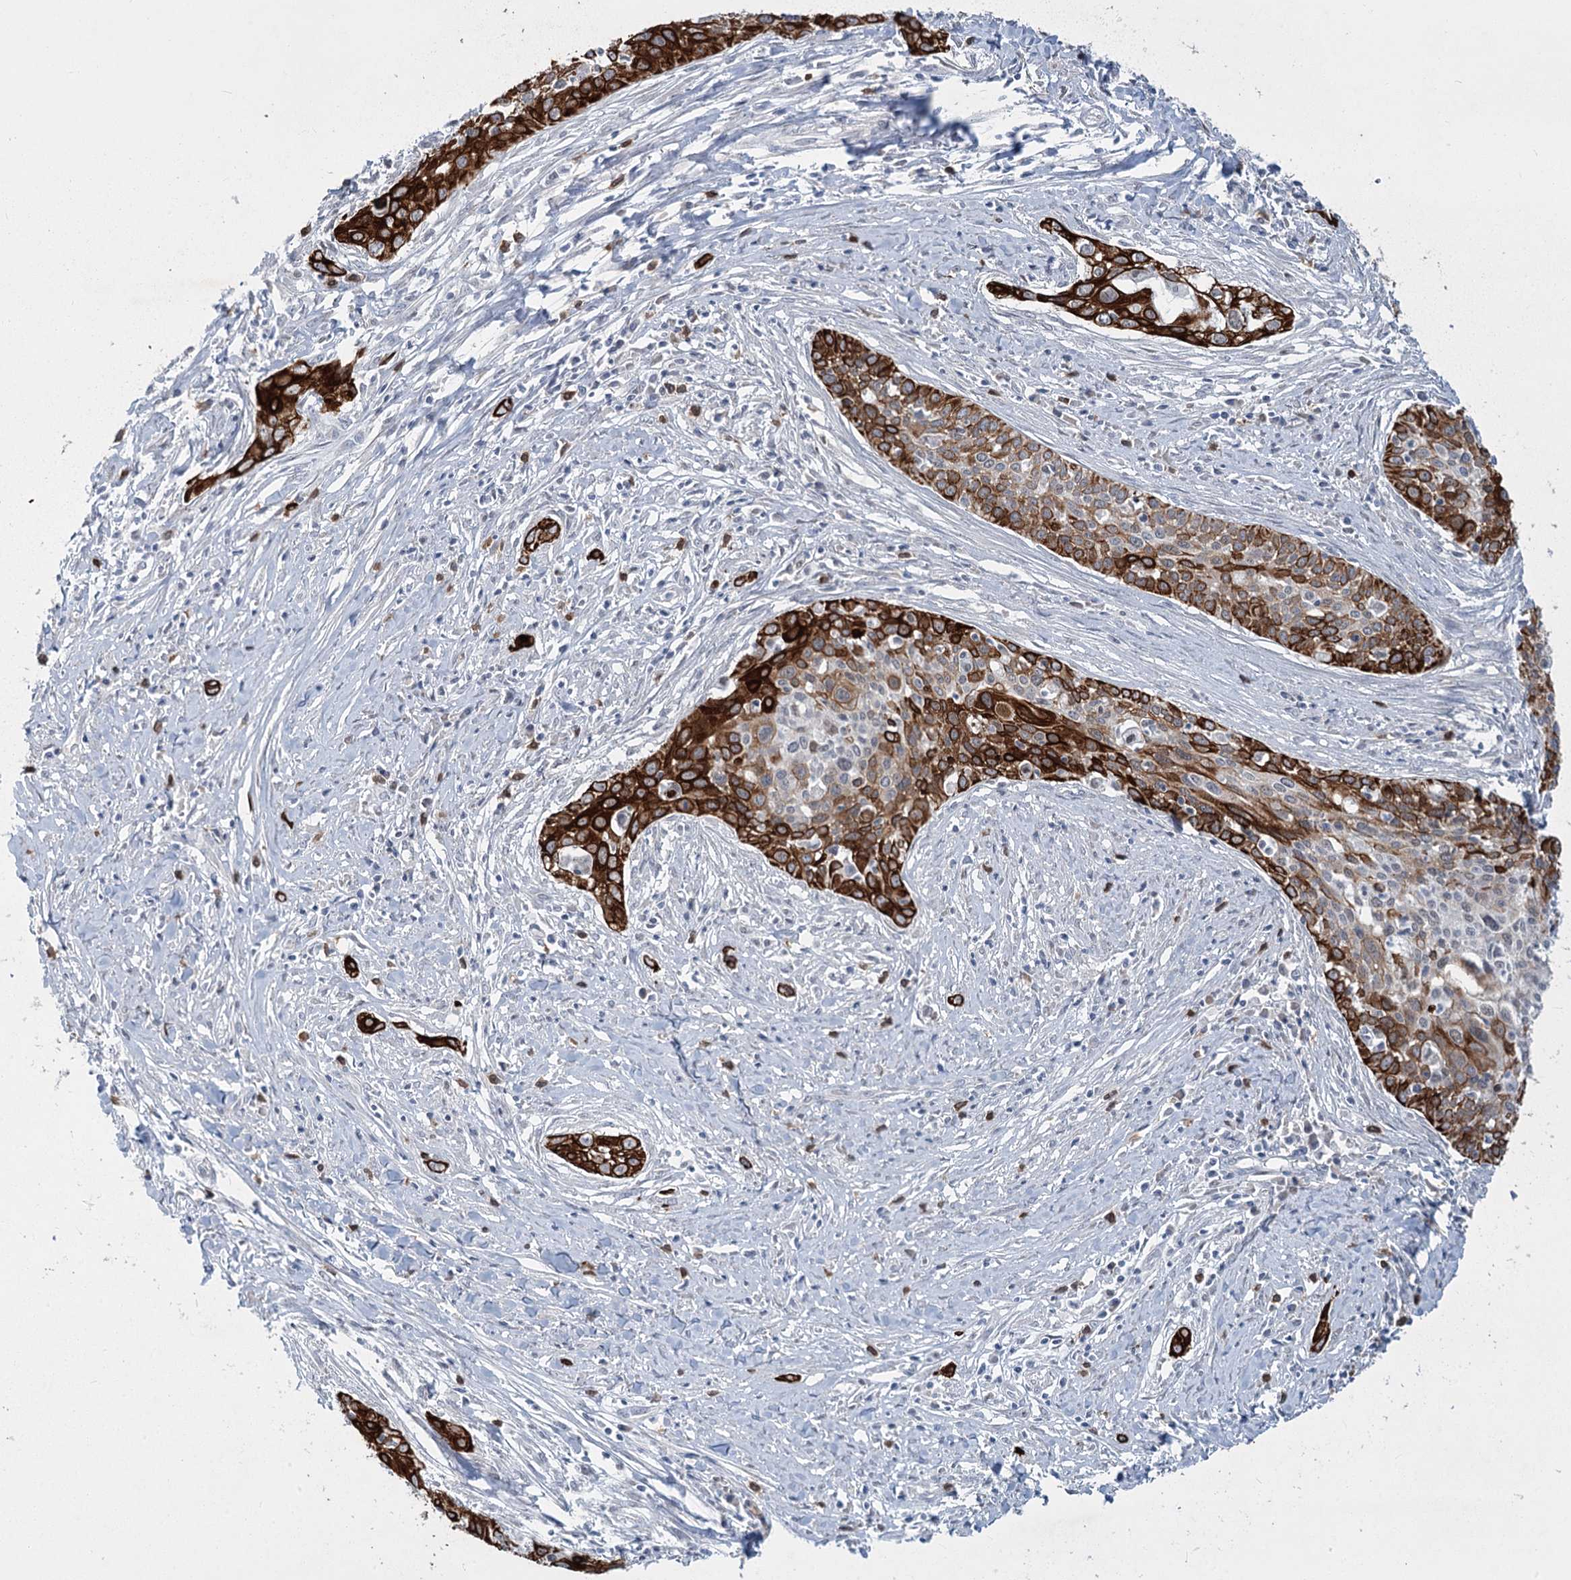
{"staining": {"intensity": "strong", "quantity": "25%-75%", "location": "cytoplasmic/membranous"}, "tissue": "cervical cancer", "cell_type": "Tumor cells", "image_type": "cancer", "snomed": [{"axis": "morphology", "description": "Squamous cell carcinoma, NOS"}, {"axis": "topography", "description": "Cervix"}], "caption": "A high-resolution photomicrograph shows immunohistochemistry staining of cervical cancer (squamous cell carcinoma), which shows strong cytoplasmic/membranous staining in about 25%-75% of tumor cells.", "gene": "ABITRAM", "patient": {"sex": "female", "age": 34}}